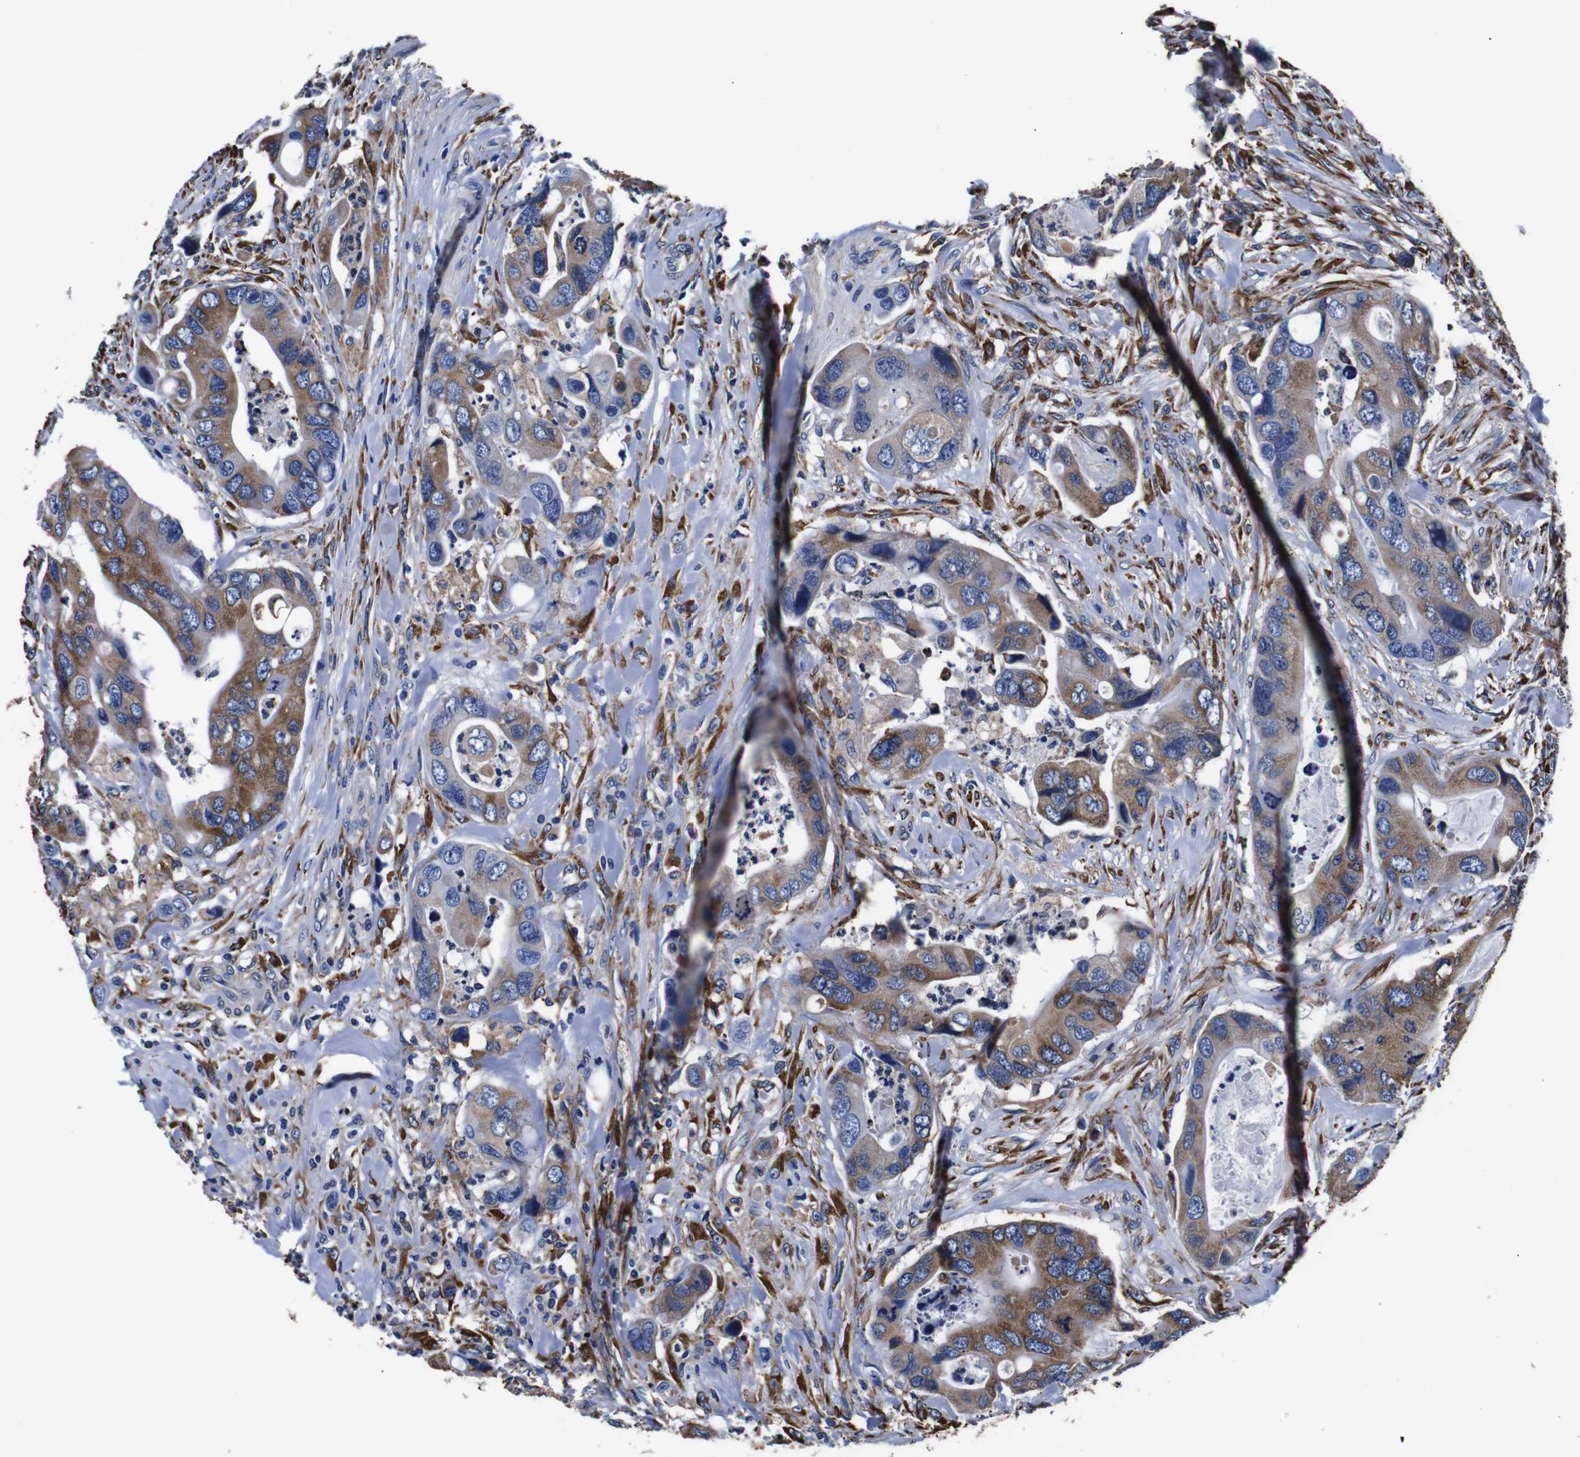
{"staining": {"intensity": "moderate", "quantity": ">75%", "location": "cytoplasmic/membranous"}, "tissue": "colorectal cancer", "cell_type": "Tumor cells", "image_type": "cancer", "snomed": [{"axis": "morphology", "description": "Adenocarcinoma, NOS"}, {"axis": "topography", "description": "Rectum"}], "caption": "Tumor cells demonstrate medium levels of moderate cytoplasmic/membranous positivity in approximately >75% of cells in adenocarcinoma (colorectal).", "gene": "PPIB", "patient": {"sex": "female", "age": 57}}